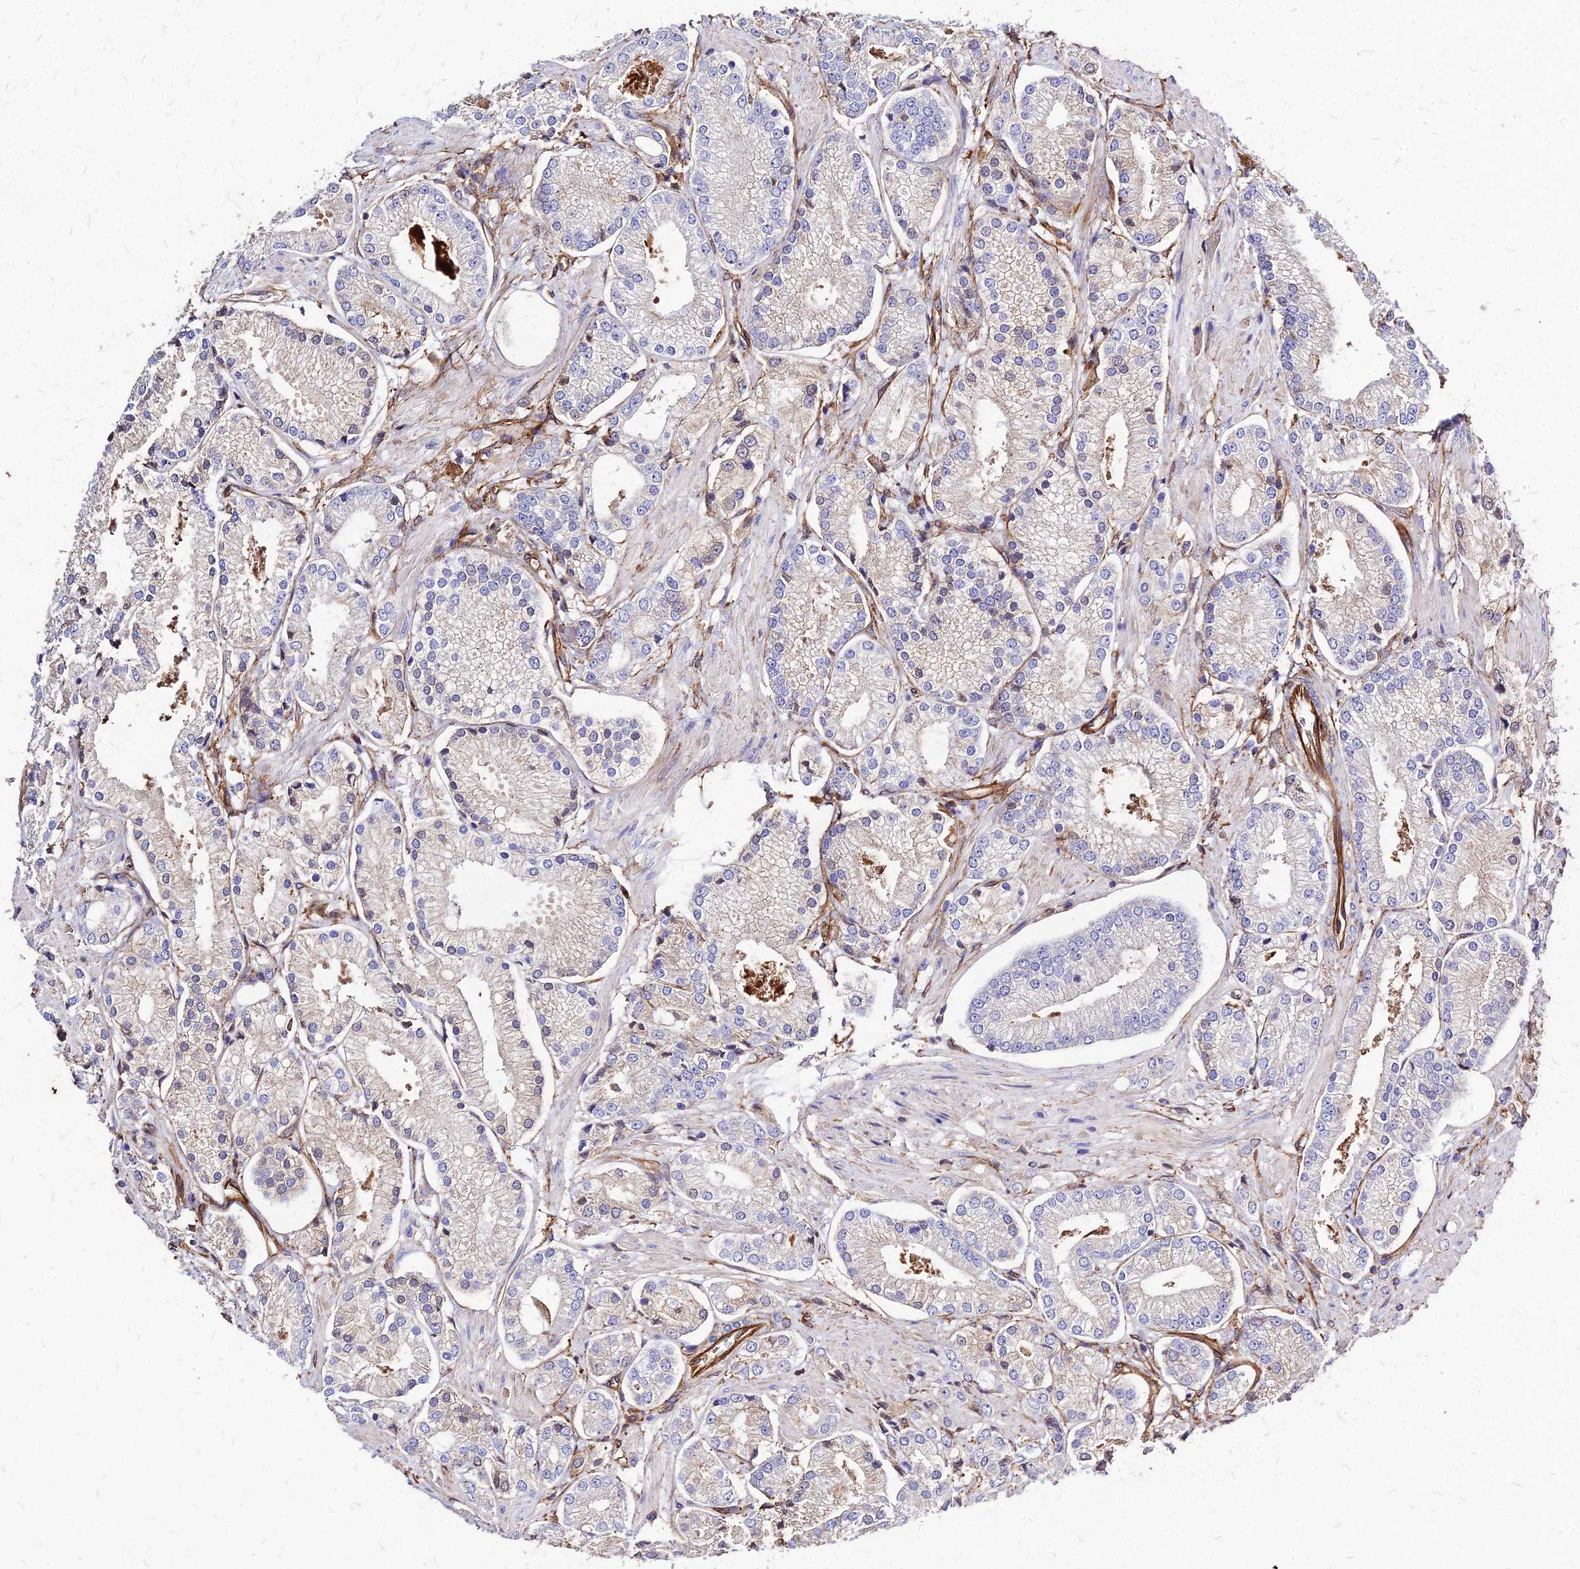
{"staining": {"intensity": "weak", "quantity": "<25%", "location": "cytoplasmic/membranous"}, "tissue": "prostate cancer", "cell_type": "Tumor cells", "image_type": "cancer", "snomed": [{"axis": "morphology", "description": "Adenocarcinoma, High grade"}, {"axis": "topography", "description": "Prostate and seminal vesicle, NOS"}], "caption": "High power microscopy image of an IHC photomicrograph of prostate adenocarcinoma (high-grade), revealing no significant expression in tumor cells.", "gene": "EFCC1", "patient": {"sex": "male", "age": 64}}